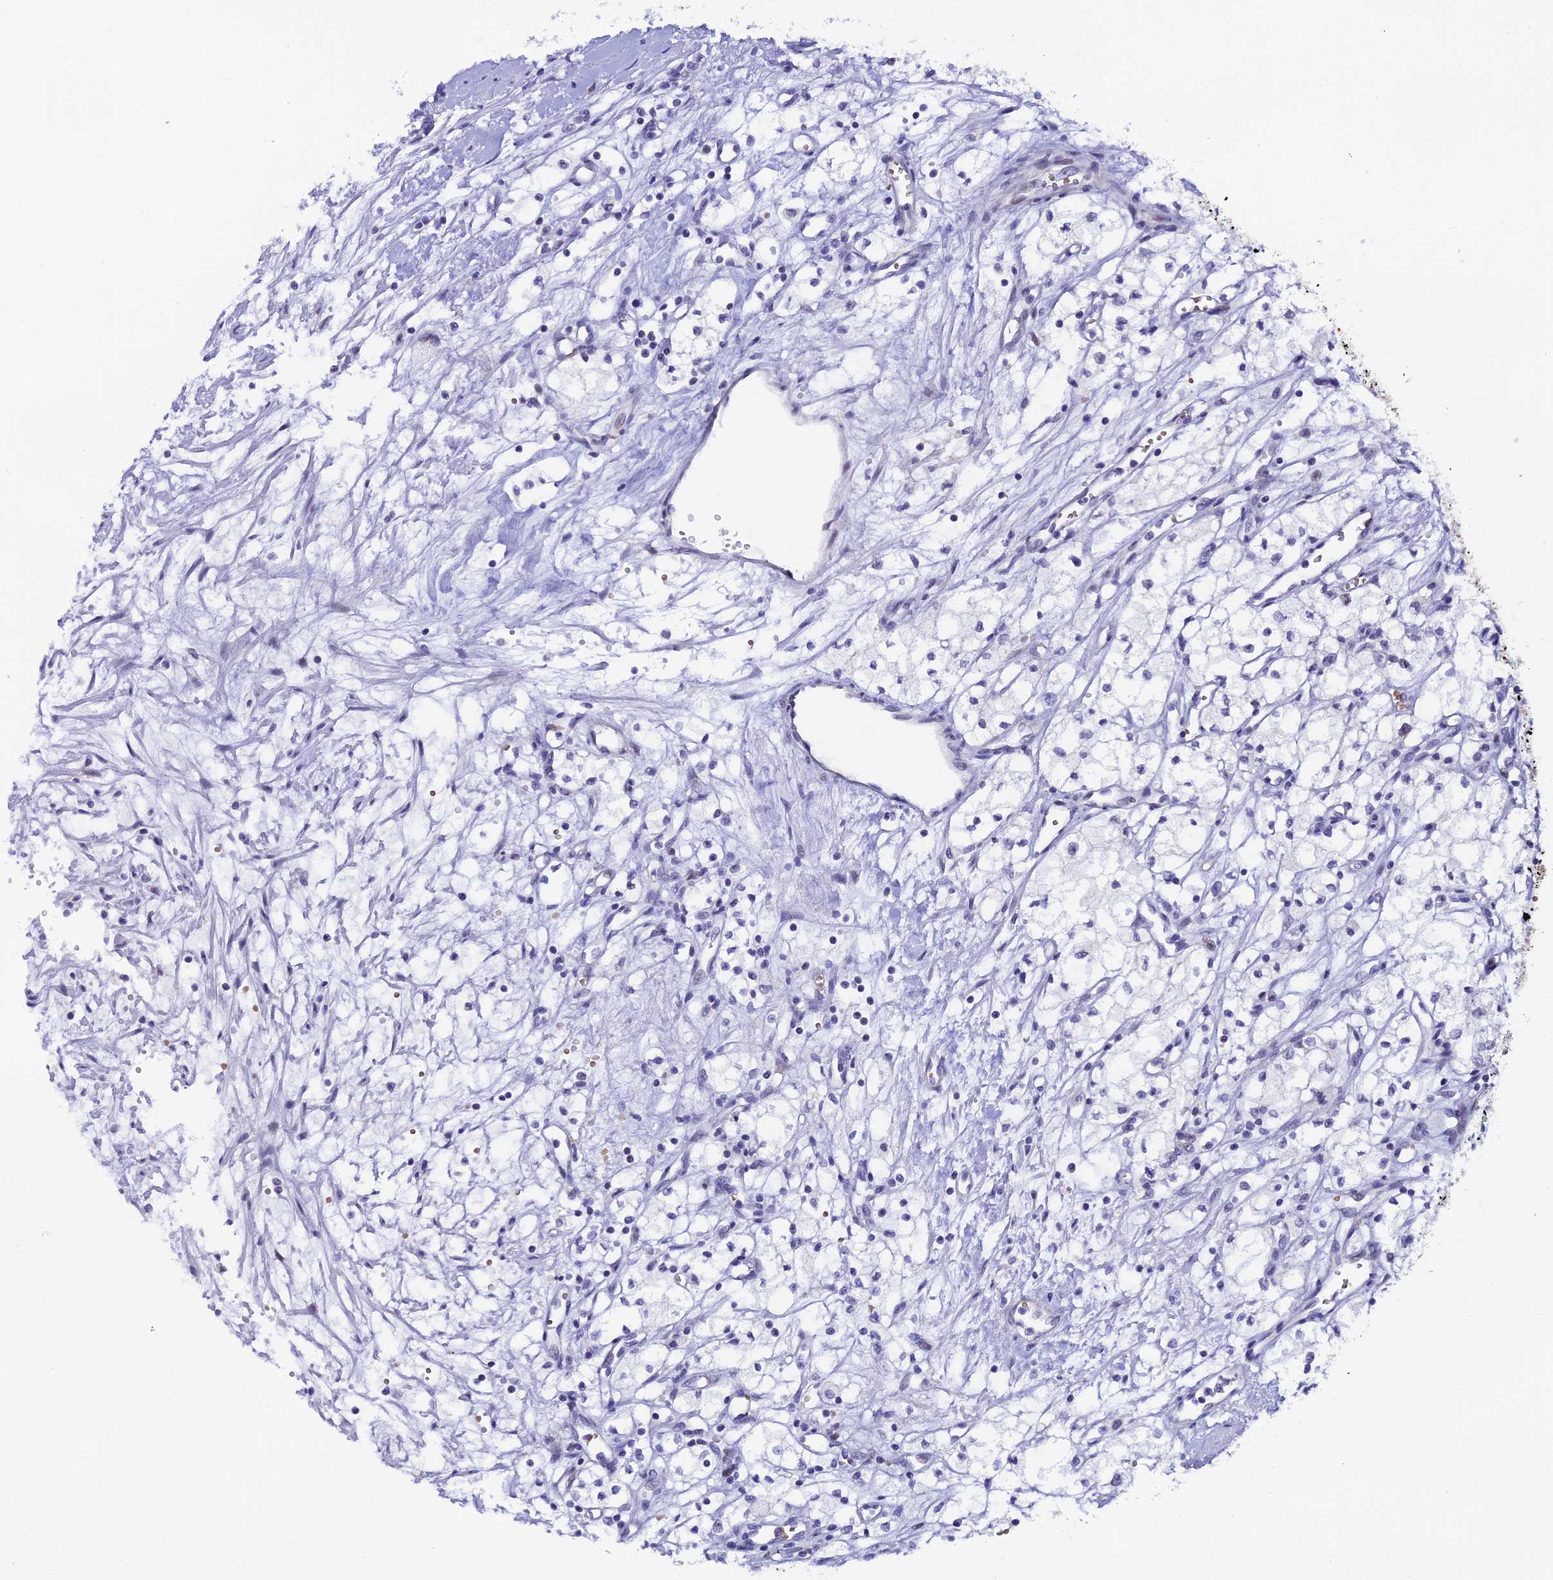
{"staining": {"intensity": "negative", "quantity": "none", "location": "none"}, "tissue": "renal cancer", "cell_type": "Tumor cells", "image_type": "cancer", "snomed": [{"axis": "morphology", "description": "Adenocarcinoma, NOS"}, {"axis": "topography", "description": "Kidney"}], "caption": "Renal adenocarcinoma was stained to show a protein in brown. There is no significant positivity in tumor cells.", "gene": "RASGEF1B", "patient": {"sex": "male", "age": 59}}